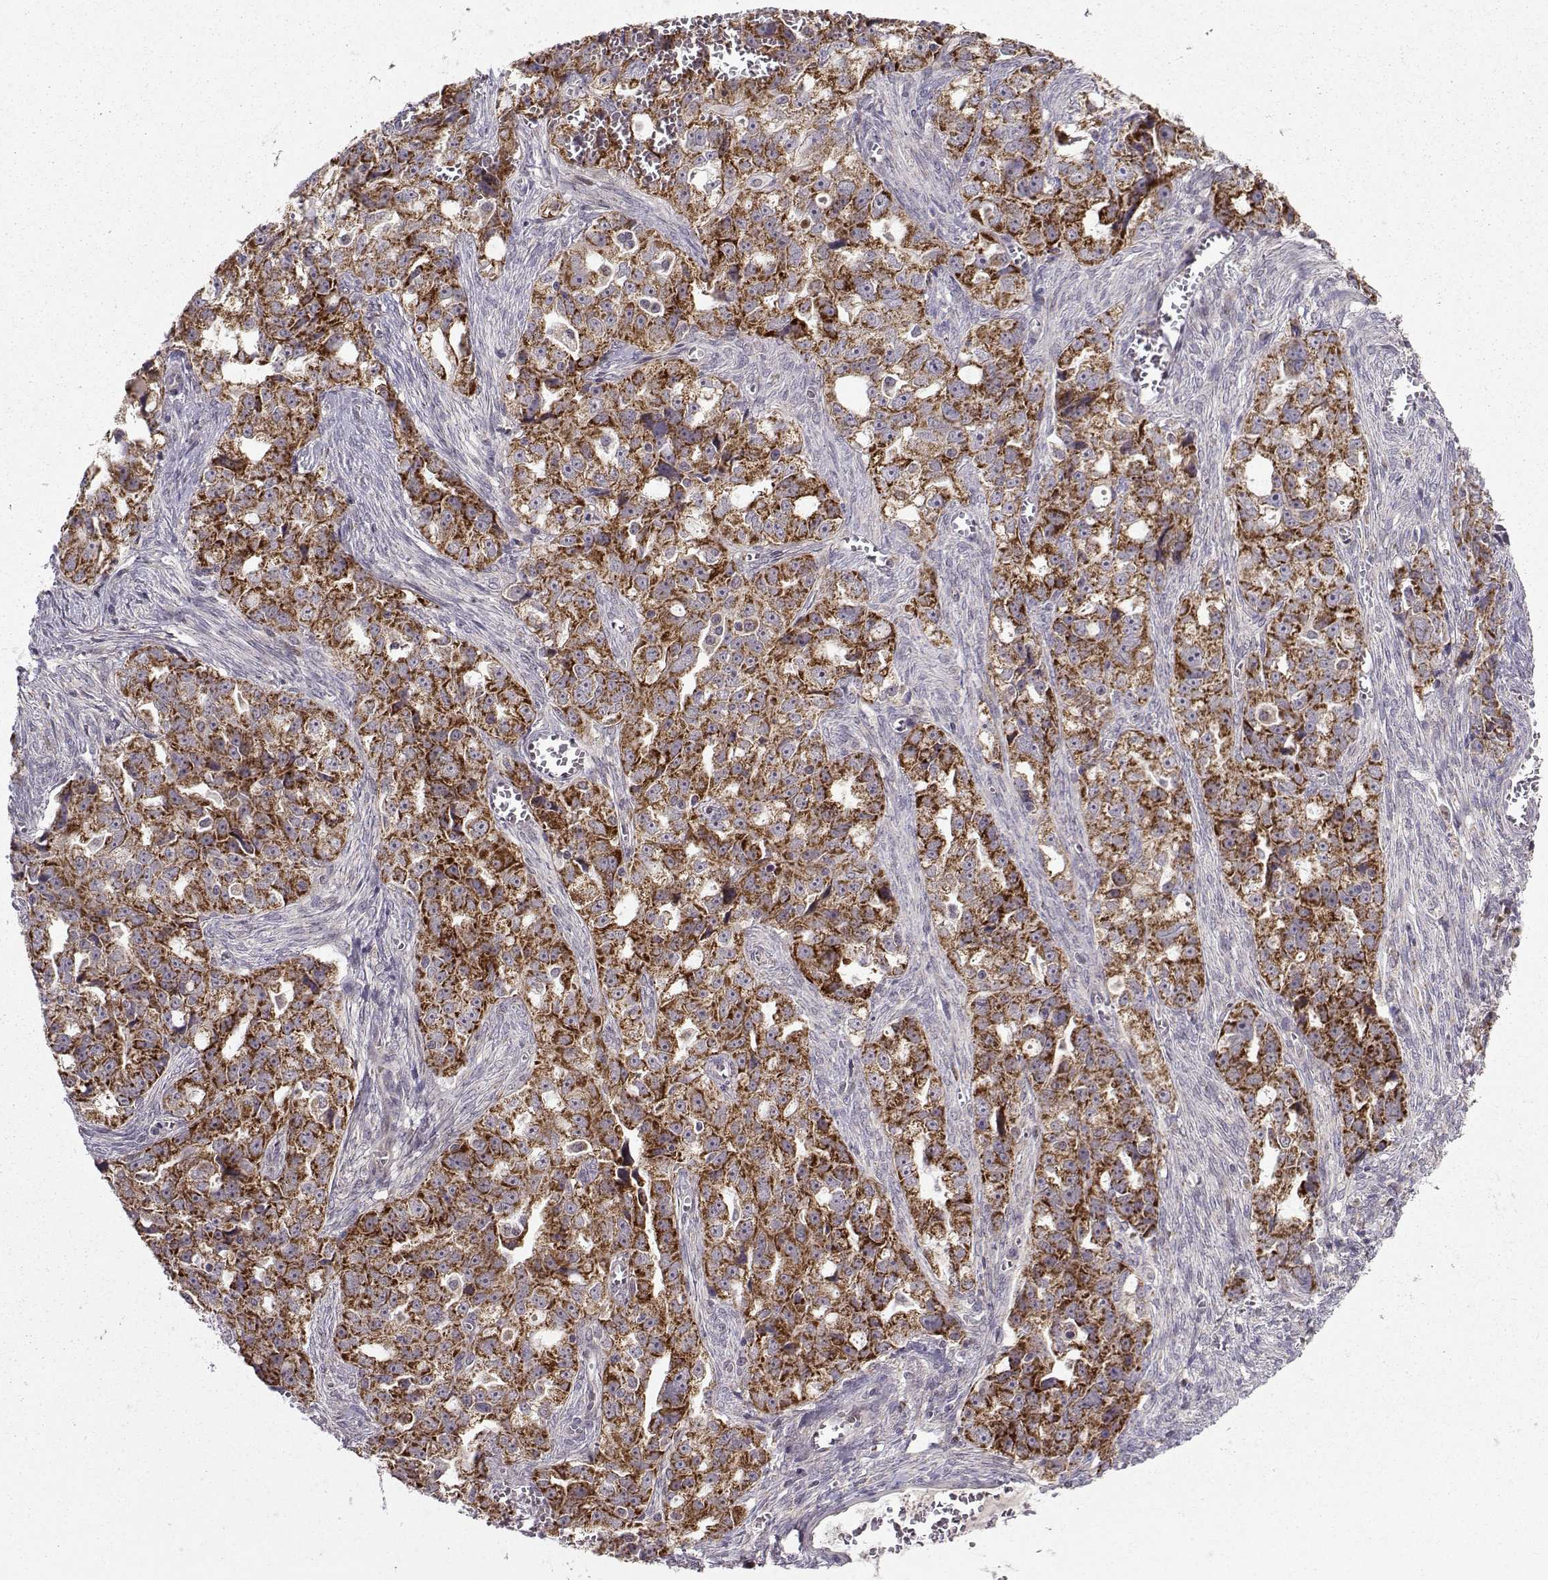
{"staining": {"intensity": "strong", "quantity": ">75%", "location": "cytoplasmic/membranous"}, "tissue": "ovarian cancer", "cell_type": "Tumor cells", "image_type": "cancer", "snomed": [{"axis": "morphology", "description": "Cystadenocarcinoma, serous, NOS"}, {"axis": "topography", "description": "Ovary"}], "caption": "Immunohistochemistry image of human ovarian cancer (serous cystadenocarcinoma) stained for a protein (brown), which displays high levels of strong cytoplasmic/membranous staining in about >75% of tumor cells.", "gene": "NECAB3", "patient": {"sex": "female", "age": 51}}